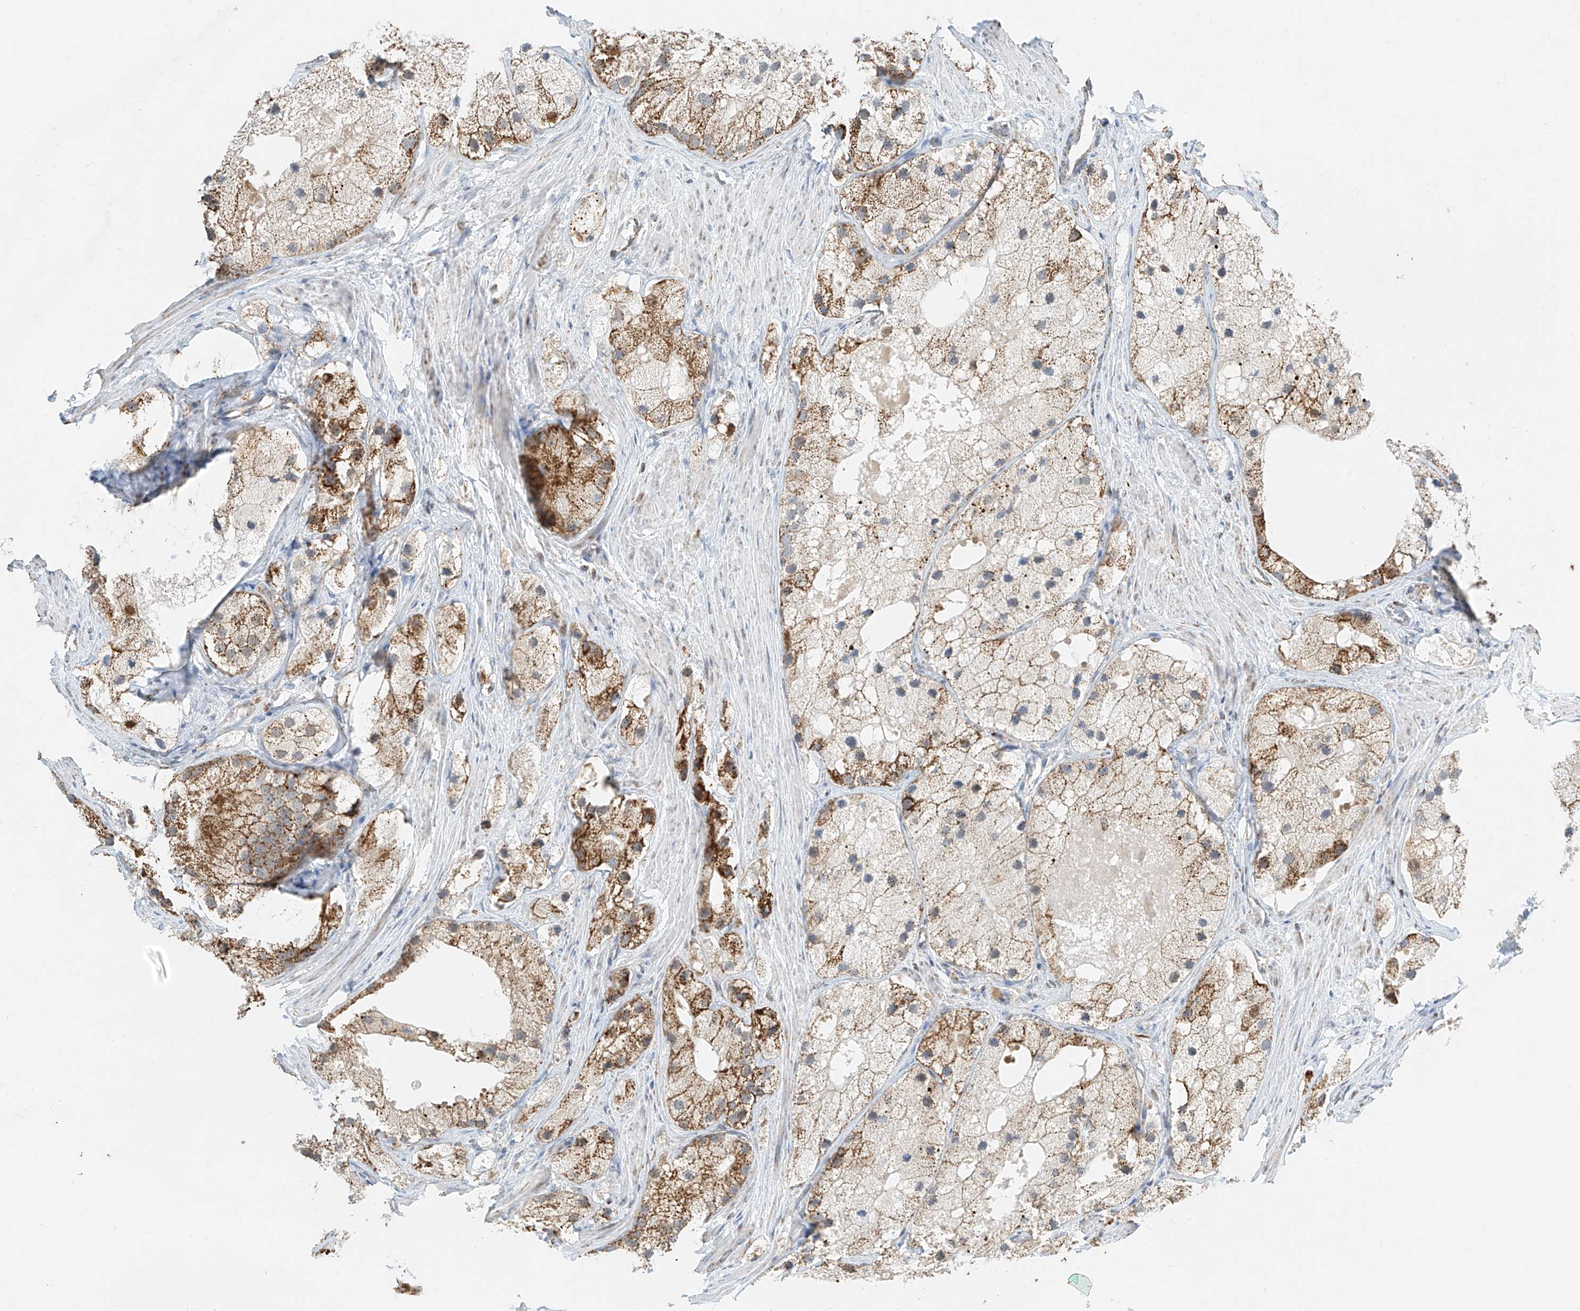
{"staining": {"intensity": "moderate", "quantity": "25%-75%", "location": "cytoplasmic/membranous"}, "tissue": "prostate cancer", "cell_type": "Tumor cells", "image_type": "cancer", "snomed": [{"axis": "morphology", "description": "Adenocarcinoma, Low grade"}, {"axis": "topography", "description": "Prostate"}], "caption": "Human prostate low-grade adenocarcinoma stained with a brown dye demonstrates moderate cytoplasmic/membranous positive staining in about 25%-75% of tumor cells.", "gene": "PPA2", "patient": {"sex": "male", "age": 69}}